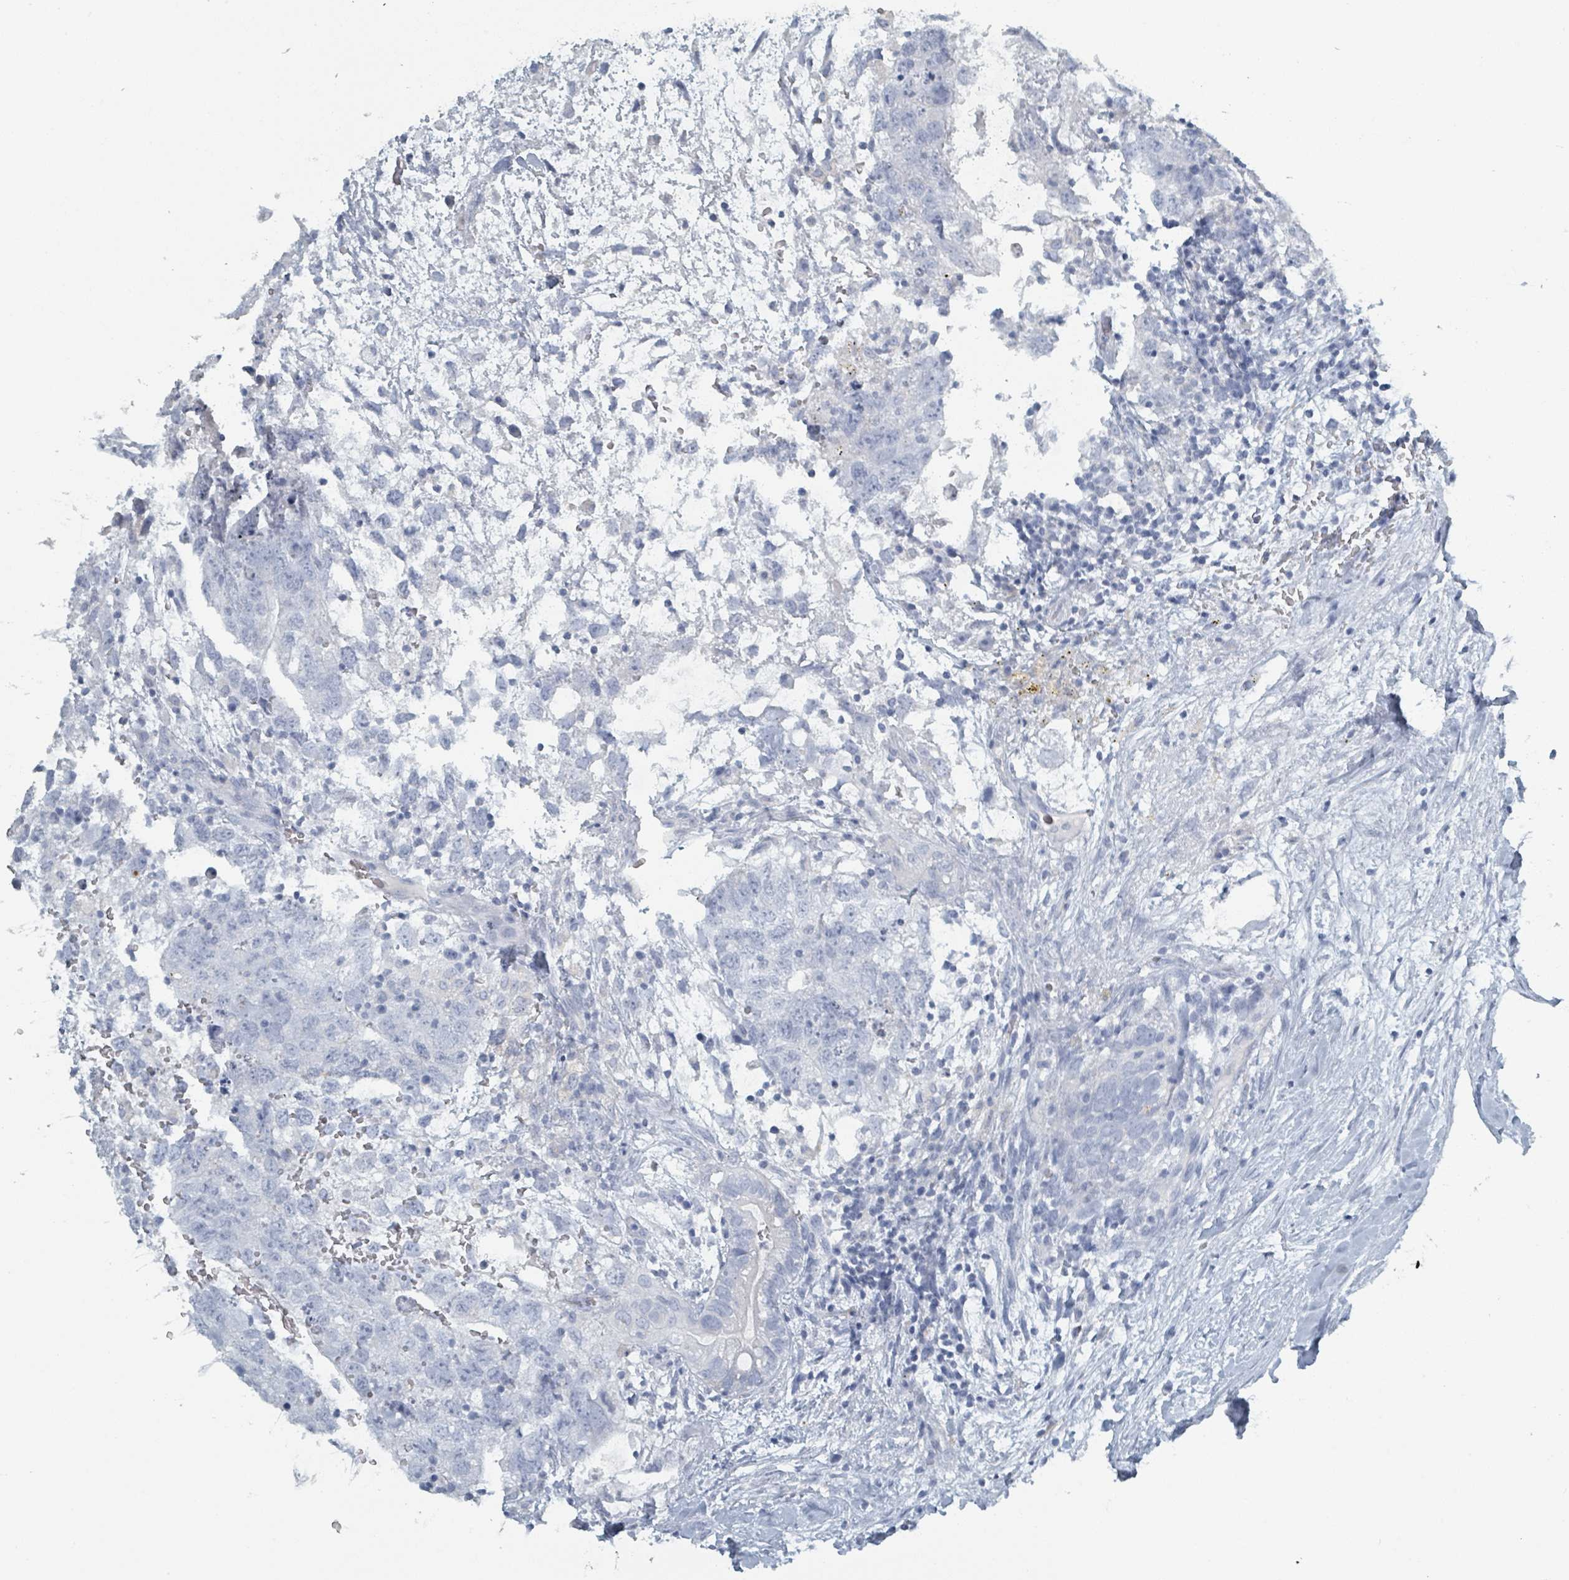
{"staining": {"intensity": "negative", "quantity": "none", "location": "none"}, "tissue": "testis cancer", "cell_type": "Tumor cells", "image_type": "cancer", "snomed": [{"axis": "morphology", "description": "Seminoma, NOS"}, {"axis": "morphology", "description": "Carcinoma, Embryonal, NOS"}, {"axis": "topography", "description": "Testis"}], "caption": "An immunohistochemistry (IHC) photomicrograph of embryonal carcinoma (testis) is shown. There is no staining in tumor cells of embryonal carcinoma (testis).", "gene": "HEATR5A", "patient": {"sex": "male", "age": 29}}